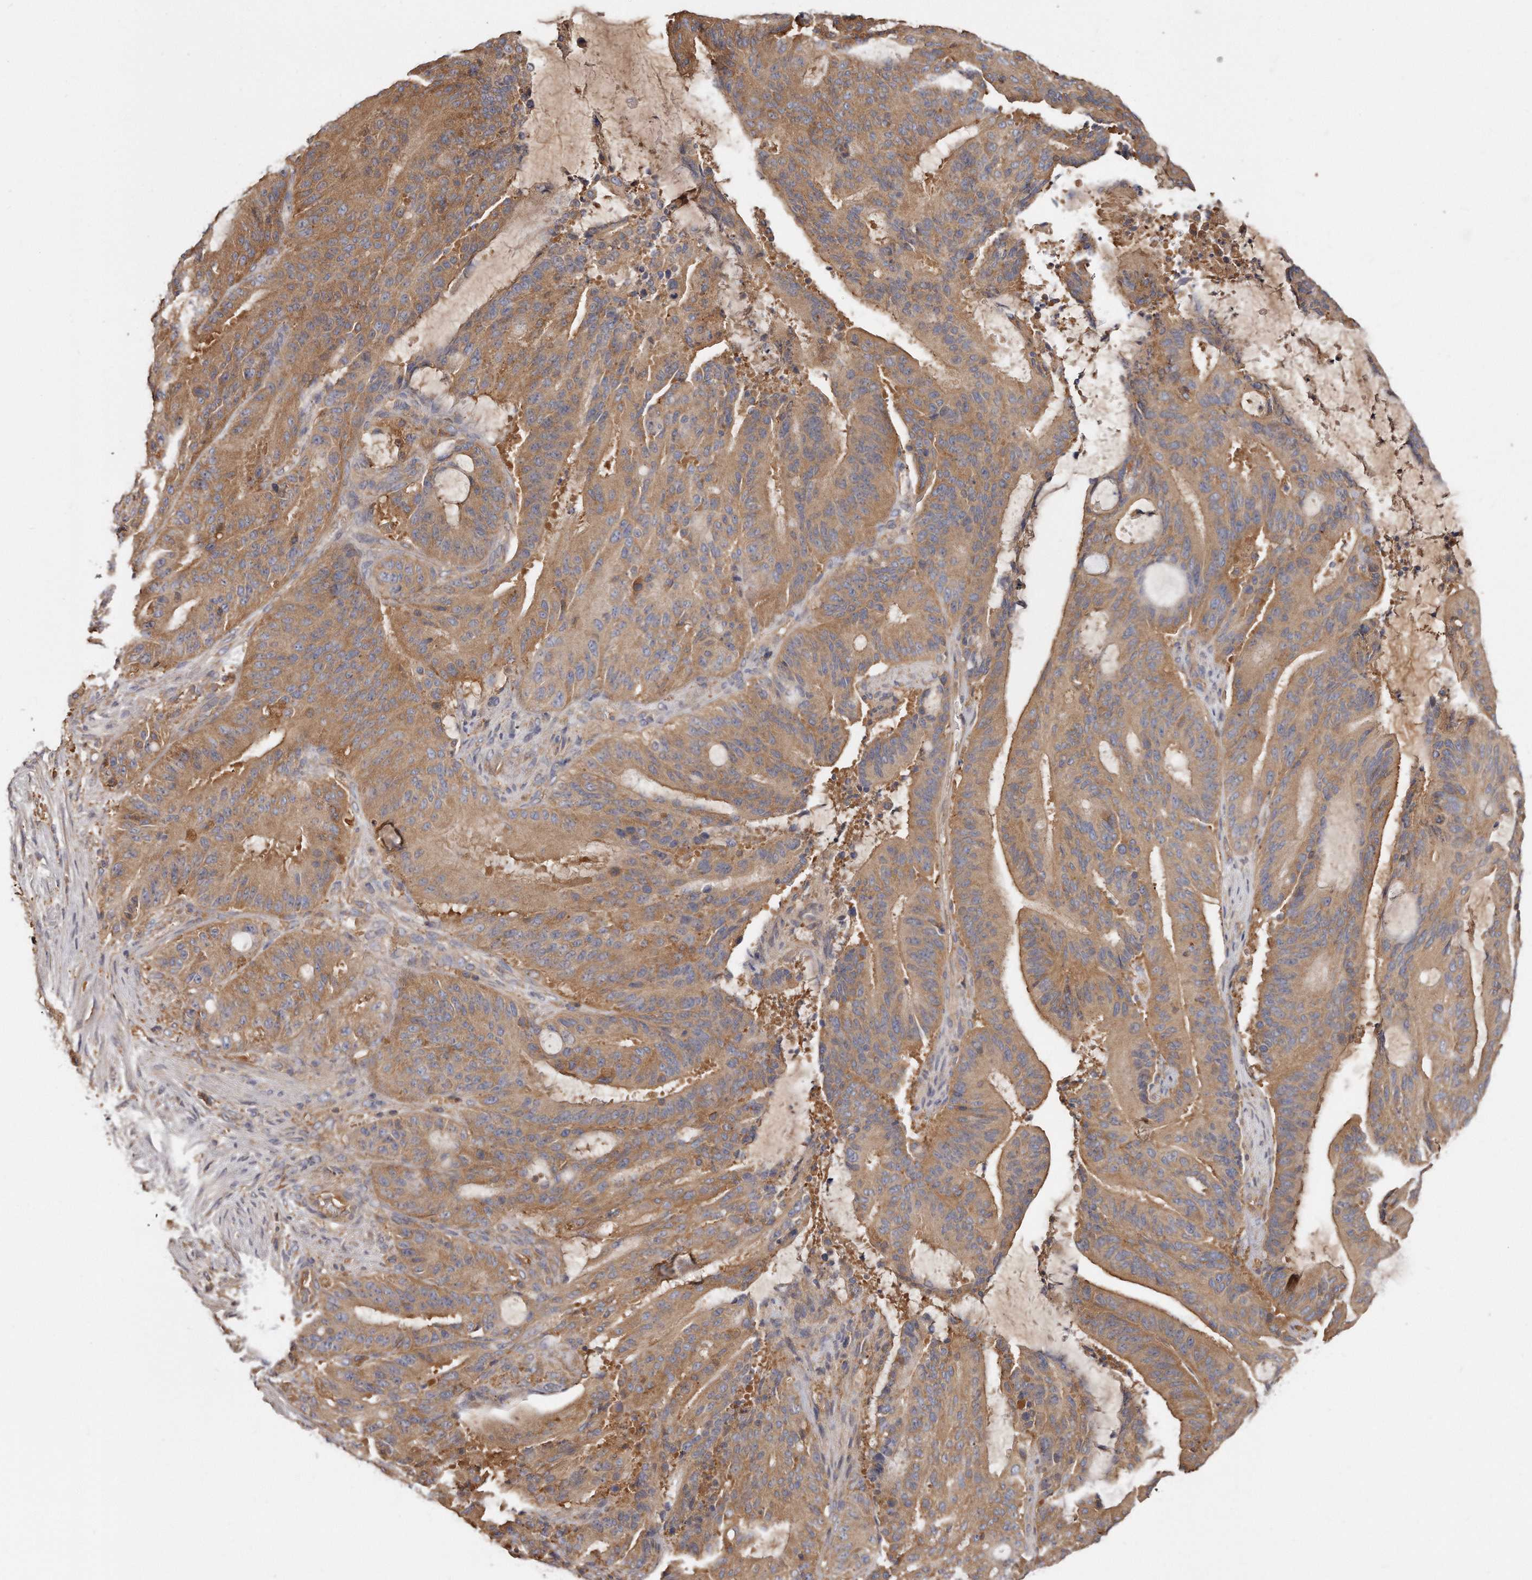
{"staining": {"intensity": "moderate", "quantity": ">75%", "location": "cytoplasmic/membranous"}, "tissue": "liver cancer", "cell_type": "Tumor cells", "image_type": "cancer", "snomed": [{"axis": "morphology", "description": "Normal tissue, NOS"}, {"axis": "morphology", "description": "Cholangiocarcinoma"}, {"axis": "topography", "description": "Liver"}, {"axis": "topography", "description": "Peripheral nerve tissue"}], "caption": "Protein staining exhibits moderate cytoplasmic/membranous expression in approximately >75% of tumor cells in cholangiocarcinoma (liver).", "gene": "CAP1", "patient": {"sex": "female", "age": 73}}